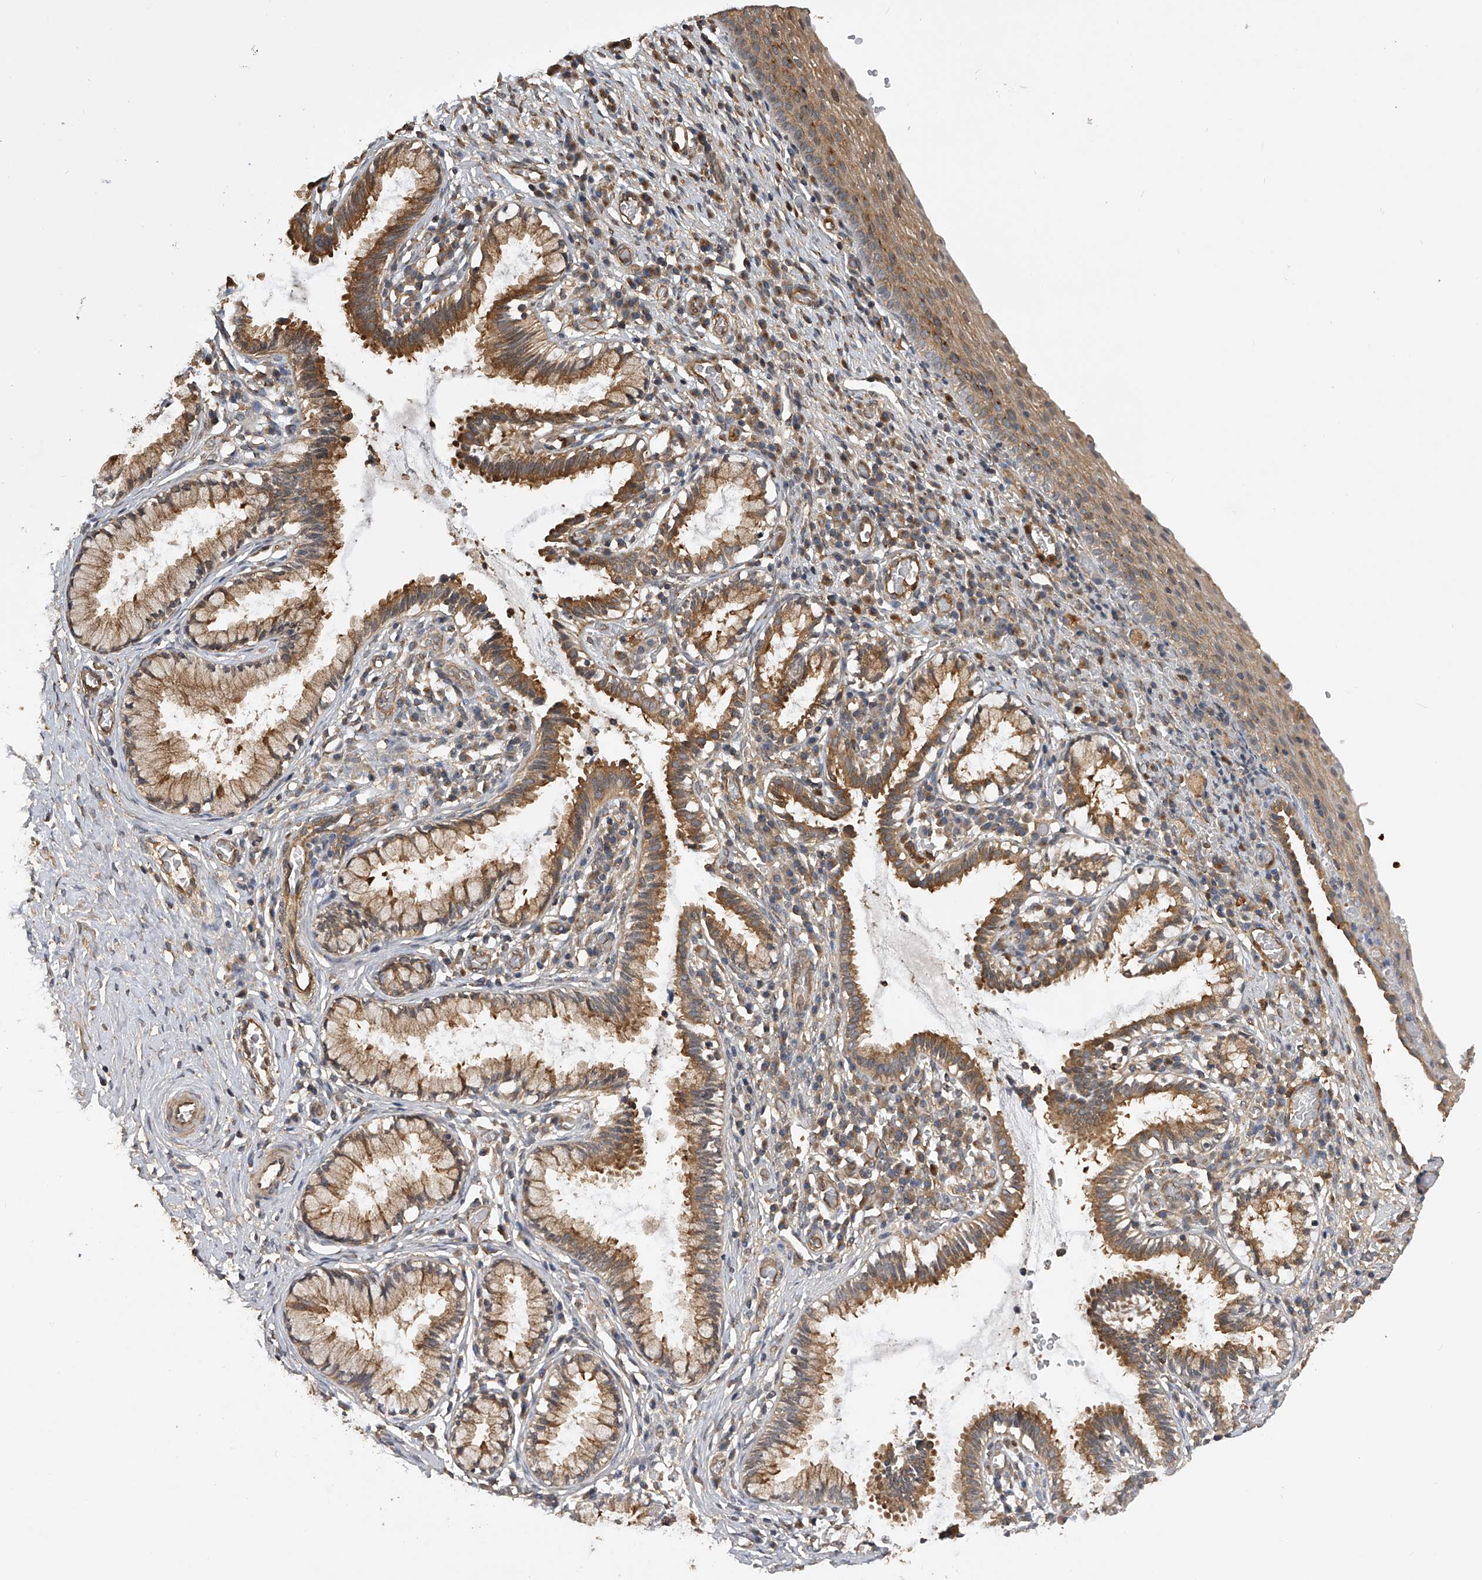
{"staining": {"intensity": "moderate", "quantity": "25%-75%", "location": "cytoplasmic/membranous"}, "tissue": "cervix", "cell_type": "Glandular cells", "image_type": "normal", "snomed": [{"axis": "morphology", "description": "Normal tissue, NOS"}, {"axis": "topography", "description": "Cervix"}], "caption": "This micrograph displays unremarkable cervix stained with immunohistochemistry to label a protein in brown. The cytoplasmic/membranous of glandular cells show moderate positivity for the protein. Nuclei are counter-stained blue.", "gene": "PTPRA", "patient": {"sex": "female", "age": 27}}